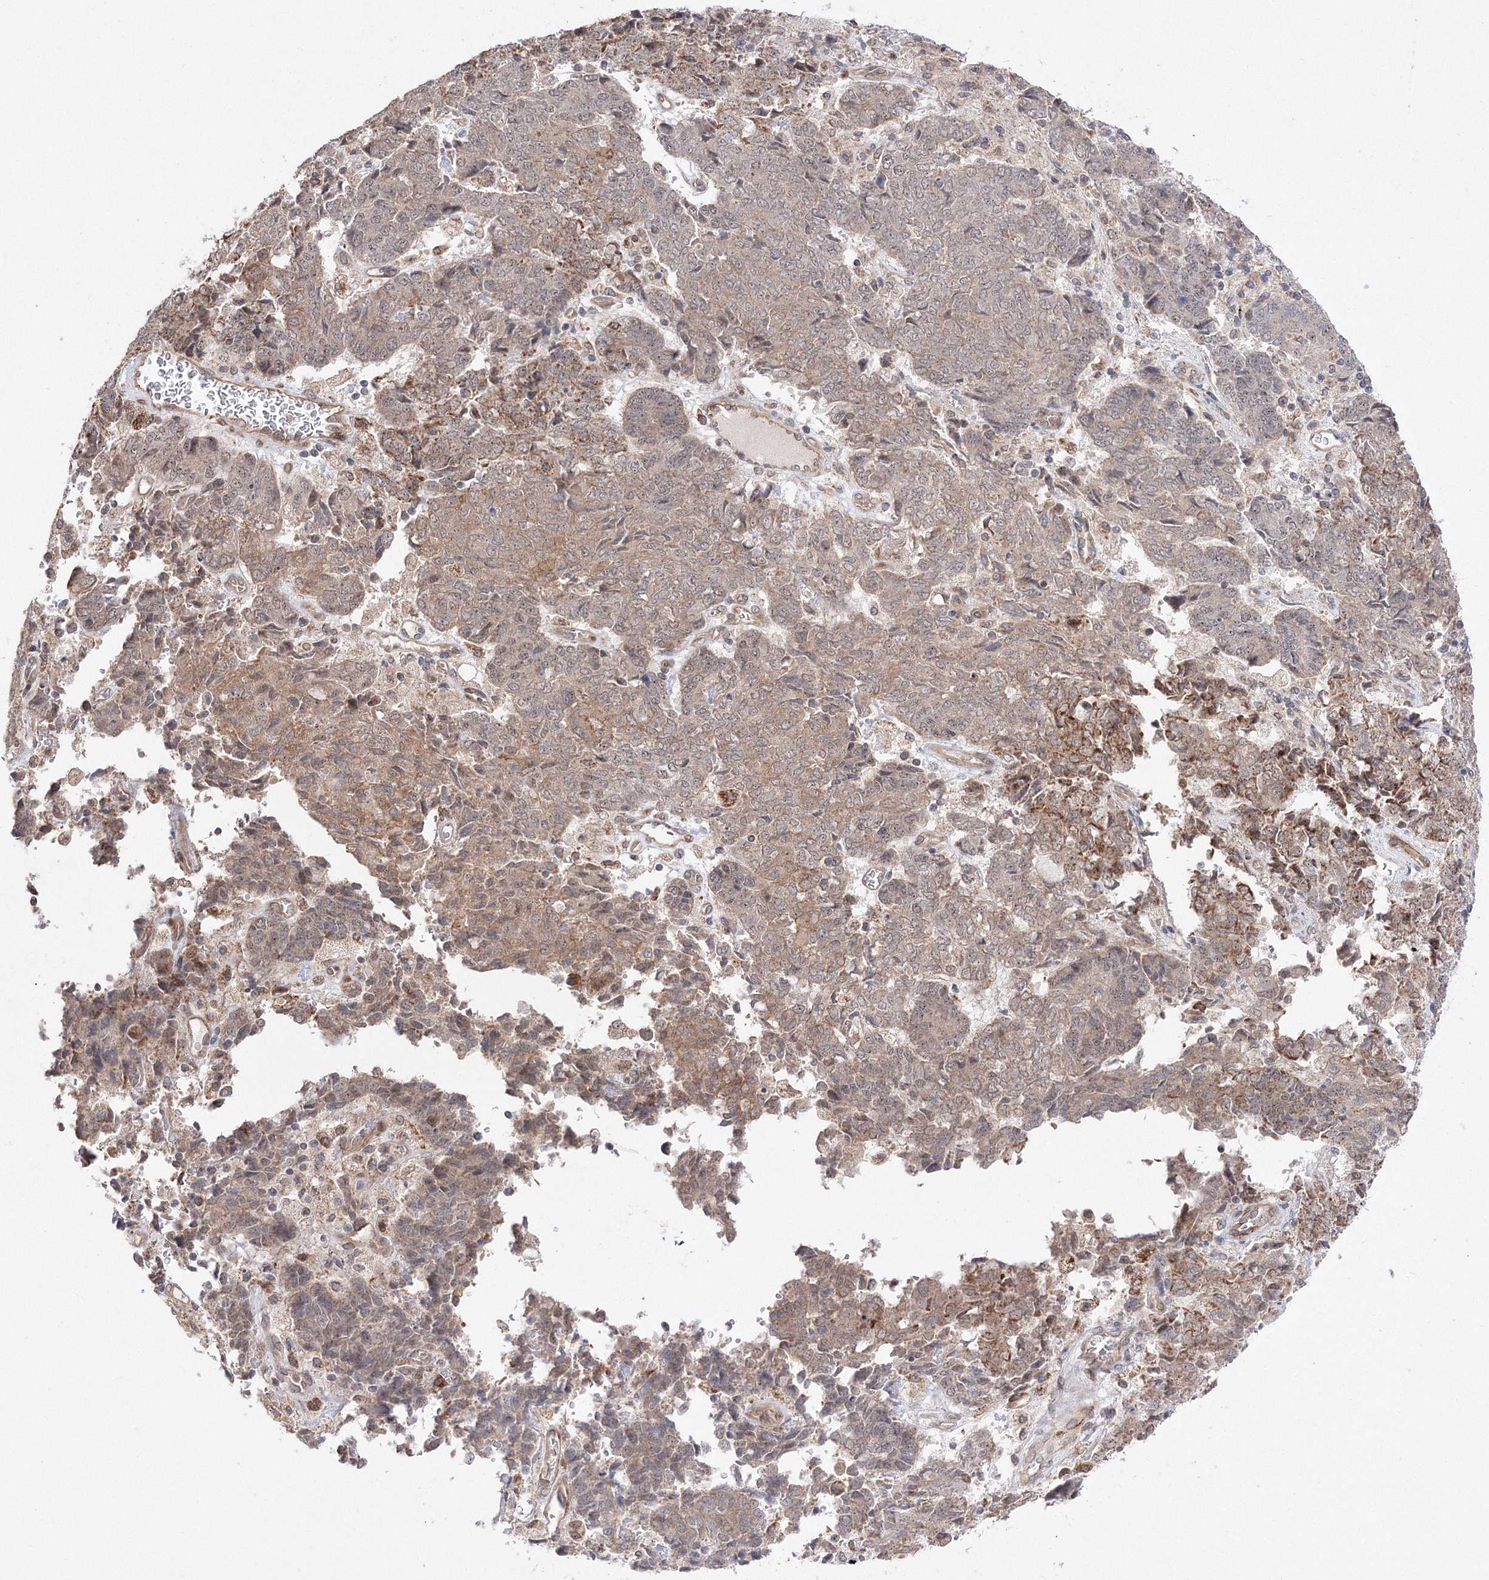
{"staining": {"intensity": "moderate", "quantity": "<25%", "location": "cytoplasmic/membranous"}, "tissue": "endometrial cancer", "cell_type": "Tumor cells", "image_type": "cancer", "snomed": [{"axis": "morphology", "description": "Adenocarcinoma, NOS"}, {"axis": "topography", "description": "Endometrium"}], "caption": "Protein expression analysis of human endometrial adenocarcinoma reveals moderate cytoplasmic/membranous positivity in about <25% of tumor cells.", "gene": "DALRD3", "patient": {"sex": "female", "age": 80}}